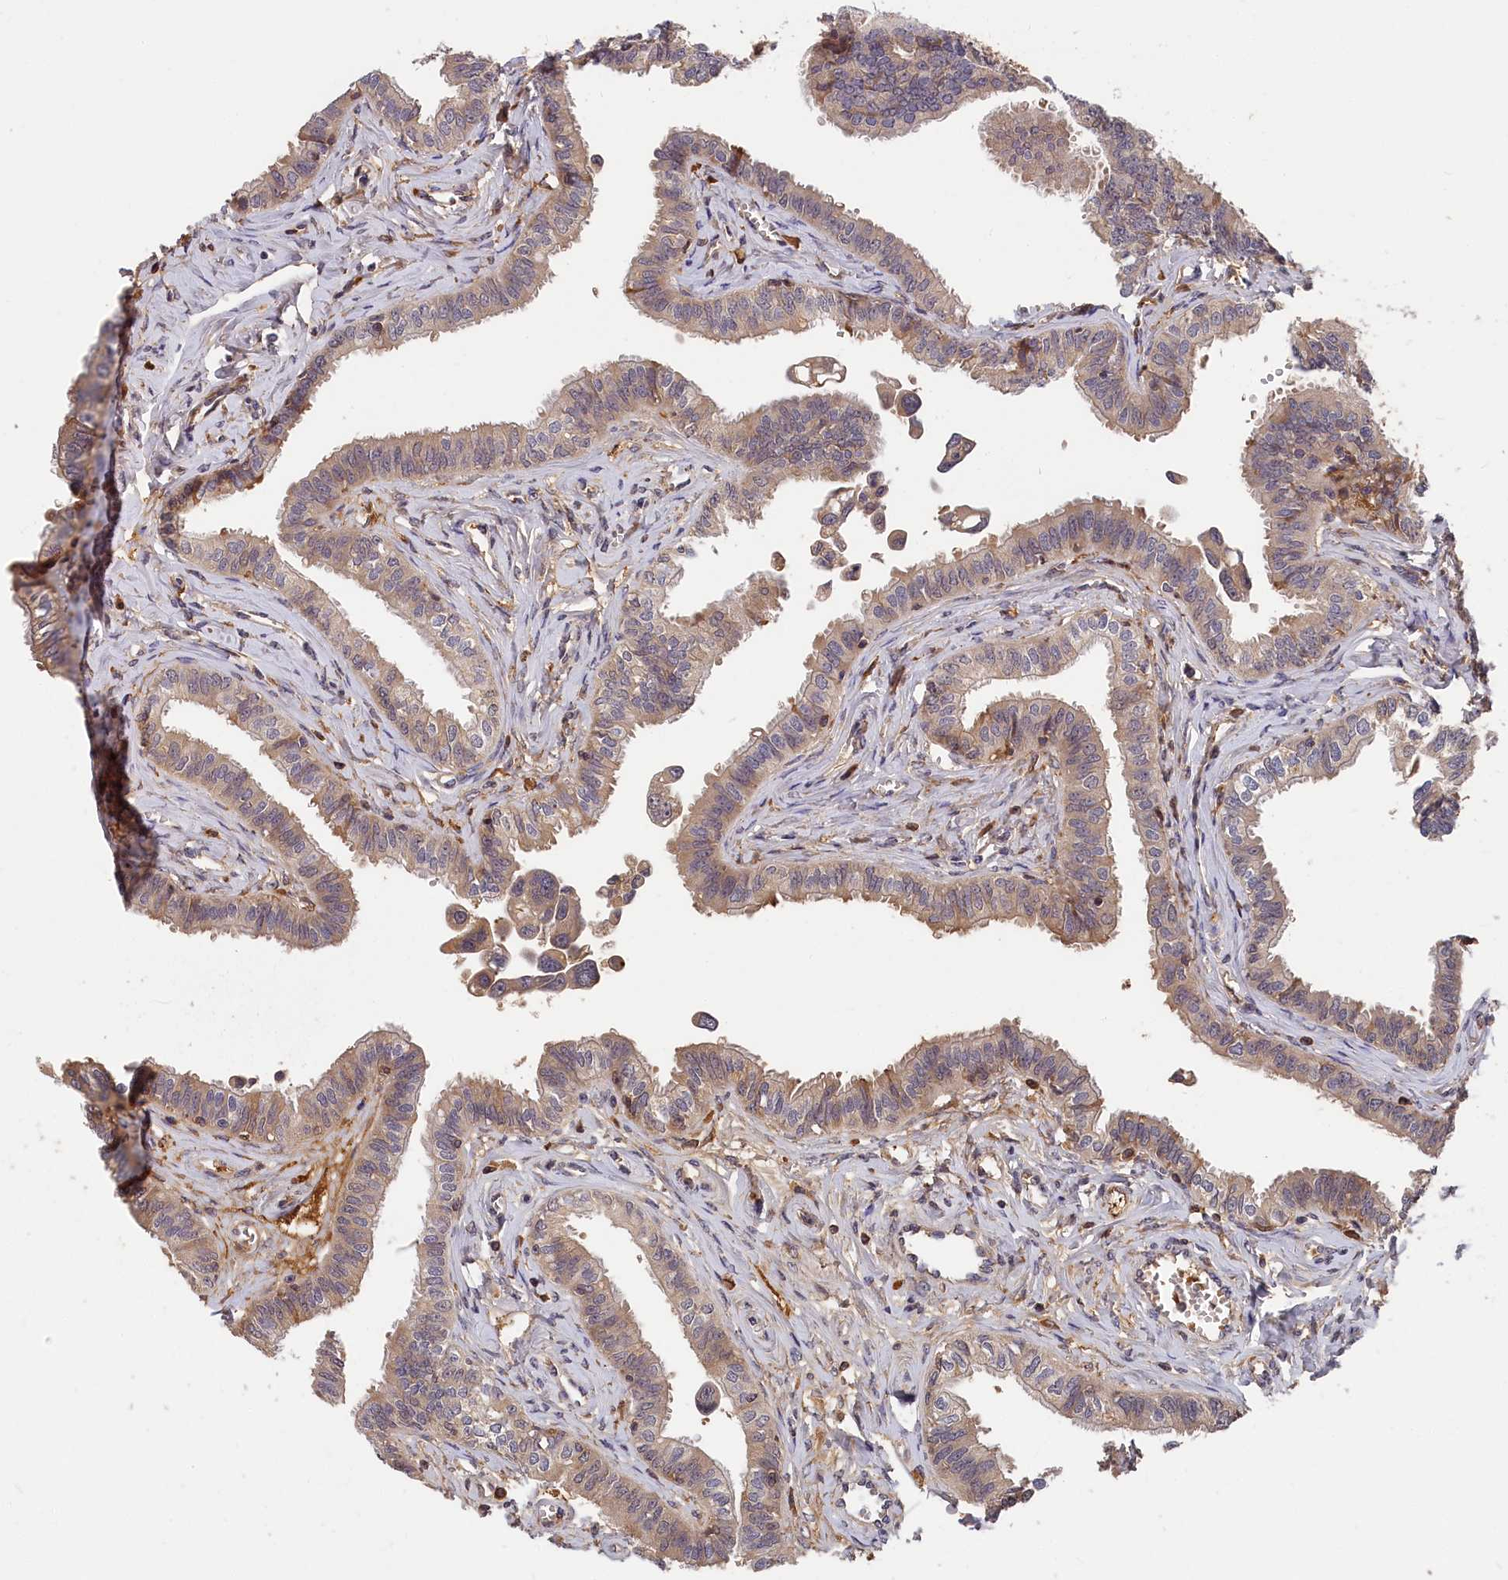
{"staining": {"intensity": "weak", "quantity": "25%-75%", "location": "cytoplasmic/membranous"}, "tissue": "fallopian tube", "cell_type": "Glandular cells", "image_type": "normal", "snomed": [{"axis": "morphology", "description": "Normal tissue, NOS"}, {"axis": "morphology", "description": "Carcinoma, NOS"}, {"axis": "topography", "description": "Fallopian tube"}, {"axis": "topography", "description": "Ovary"}], "caption": "Human fallopian tube stained with a brown dye exhibits weak cytoplasmic/membranous positive expression in approximately 25%-75% of glandular cells.", "gene": "ITIH1", "patient": {"sex": "female", "age": 59}}